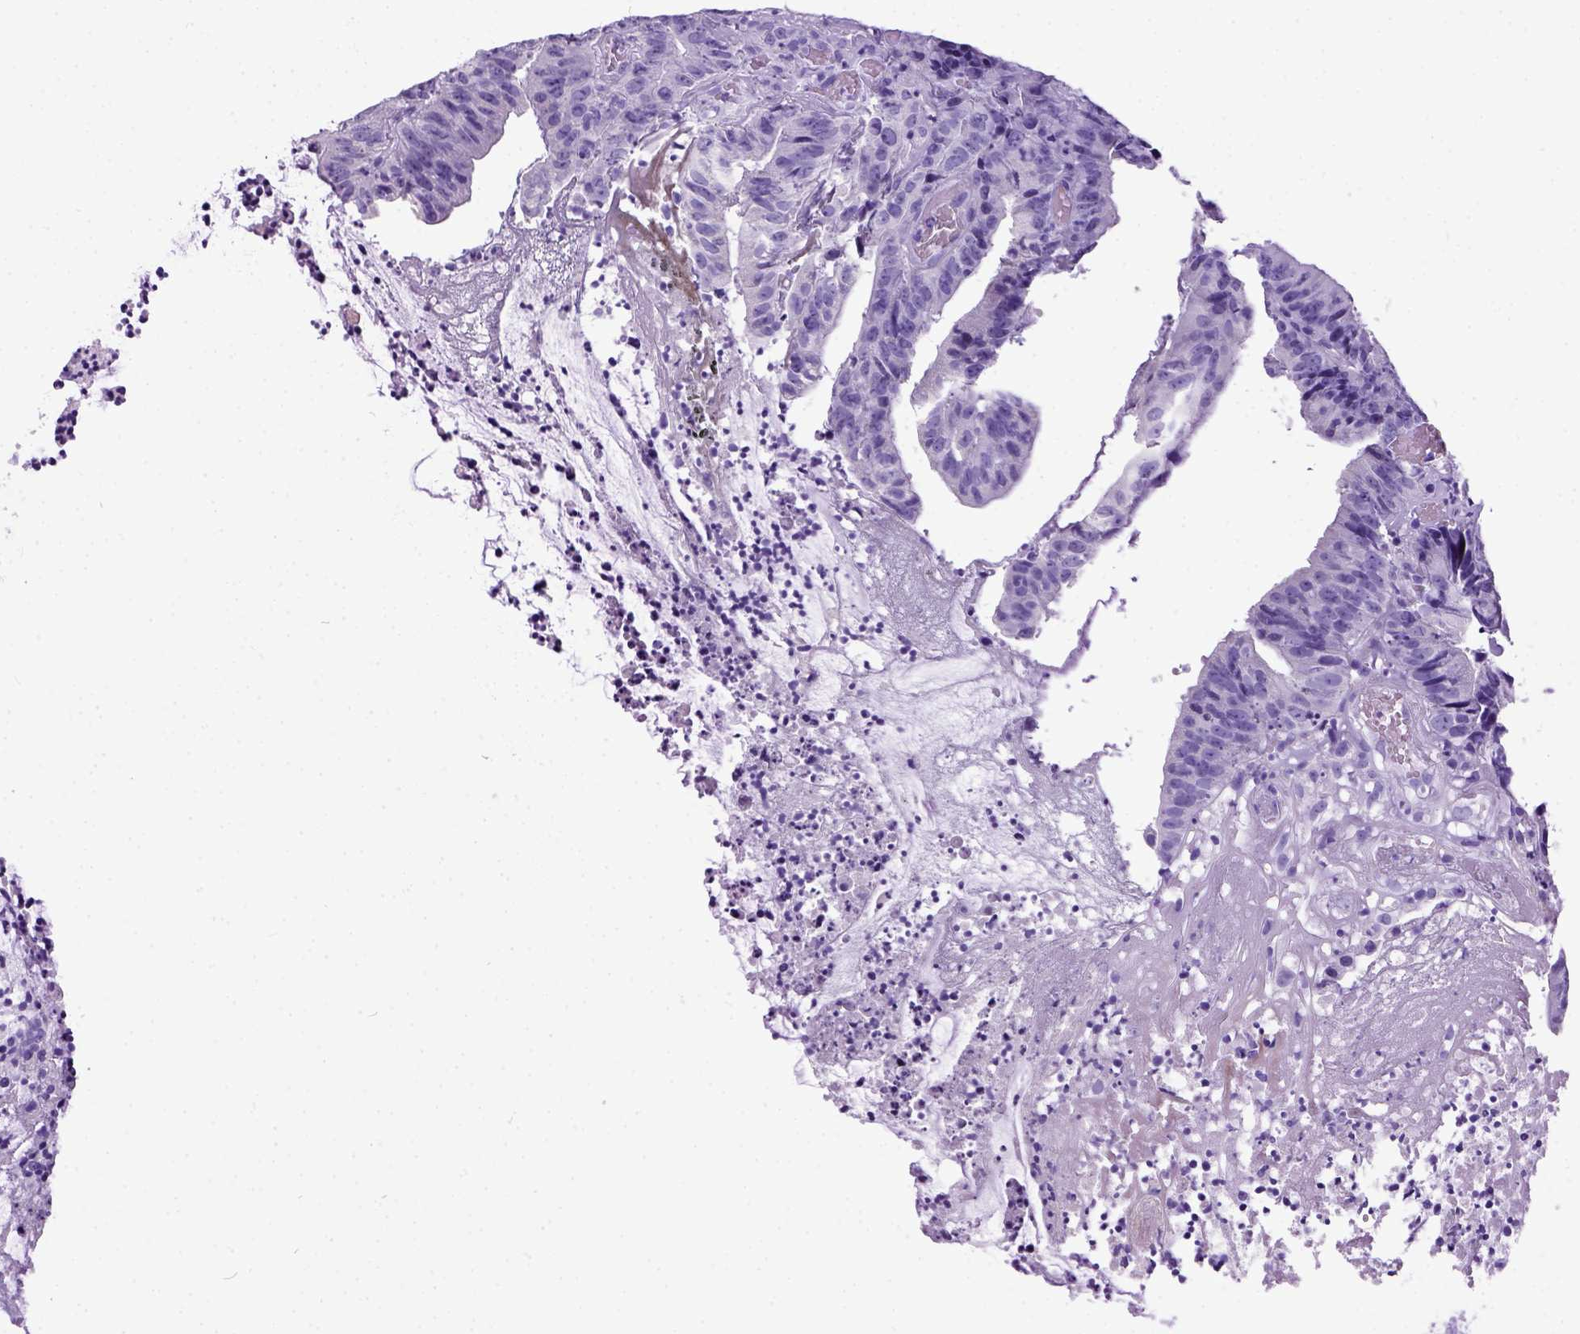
{"staining": {"intensity": "negative", "quantity": "none", "location": "none"}, "tissue": "colorectal cancer", "cell_type": "Tumor cells", "image_type": "cancer", "snomed": [{"axis": "morphology", "description": "Adenocarcinoma, NOS"}, {"axis": "topography", "description": "Colon"}], "caption": "Tumor cells are negative for brown protein staining in colorectal adenocarcinoma.", "gene": "IGF2", "patient": {"sex": "female", "age": 78}}